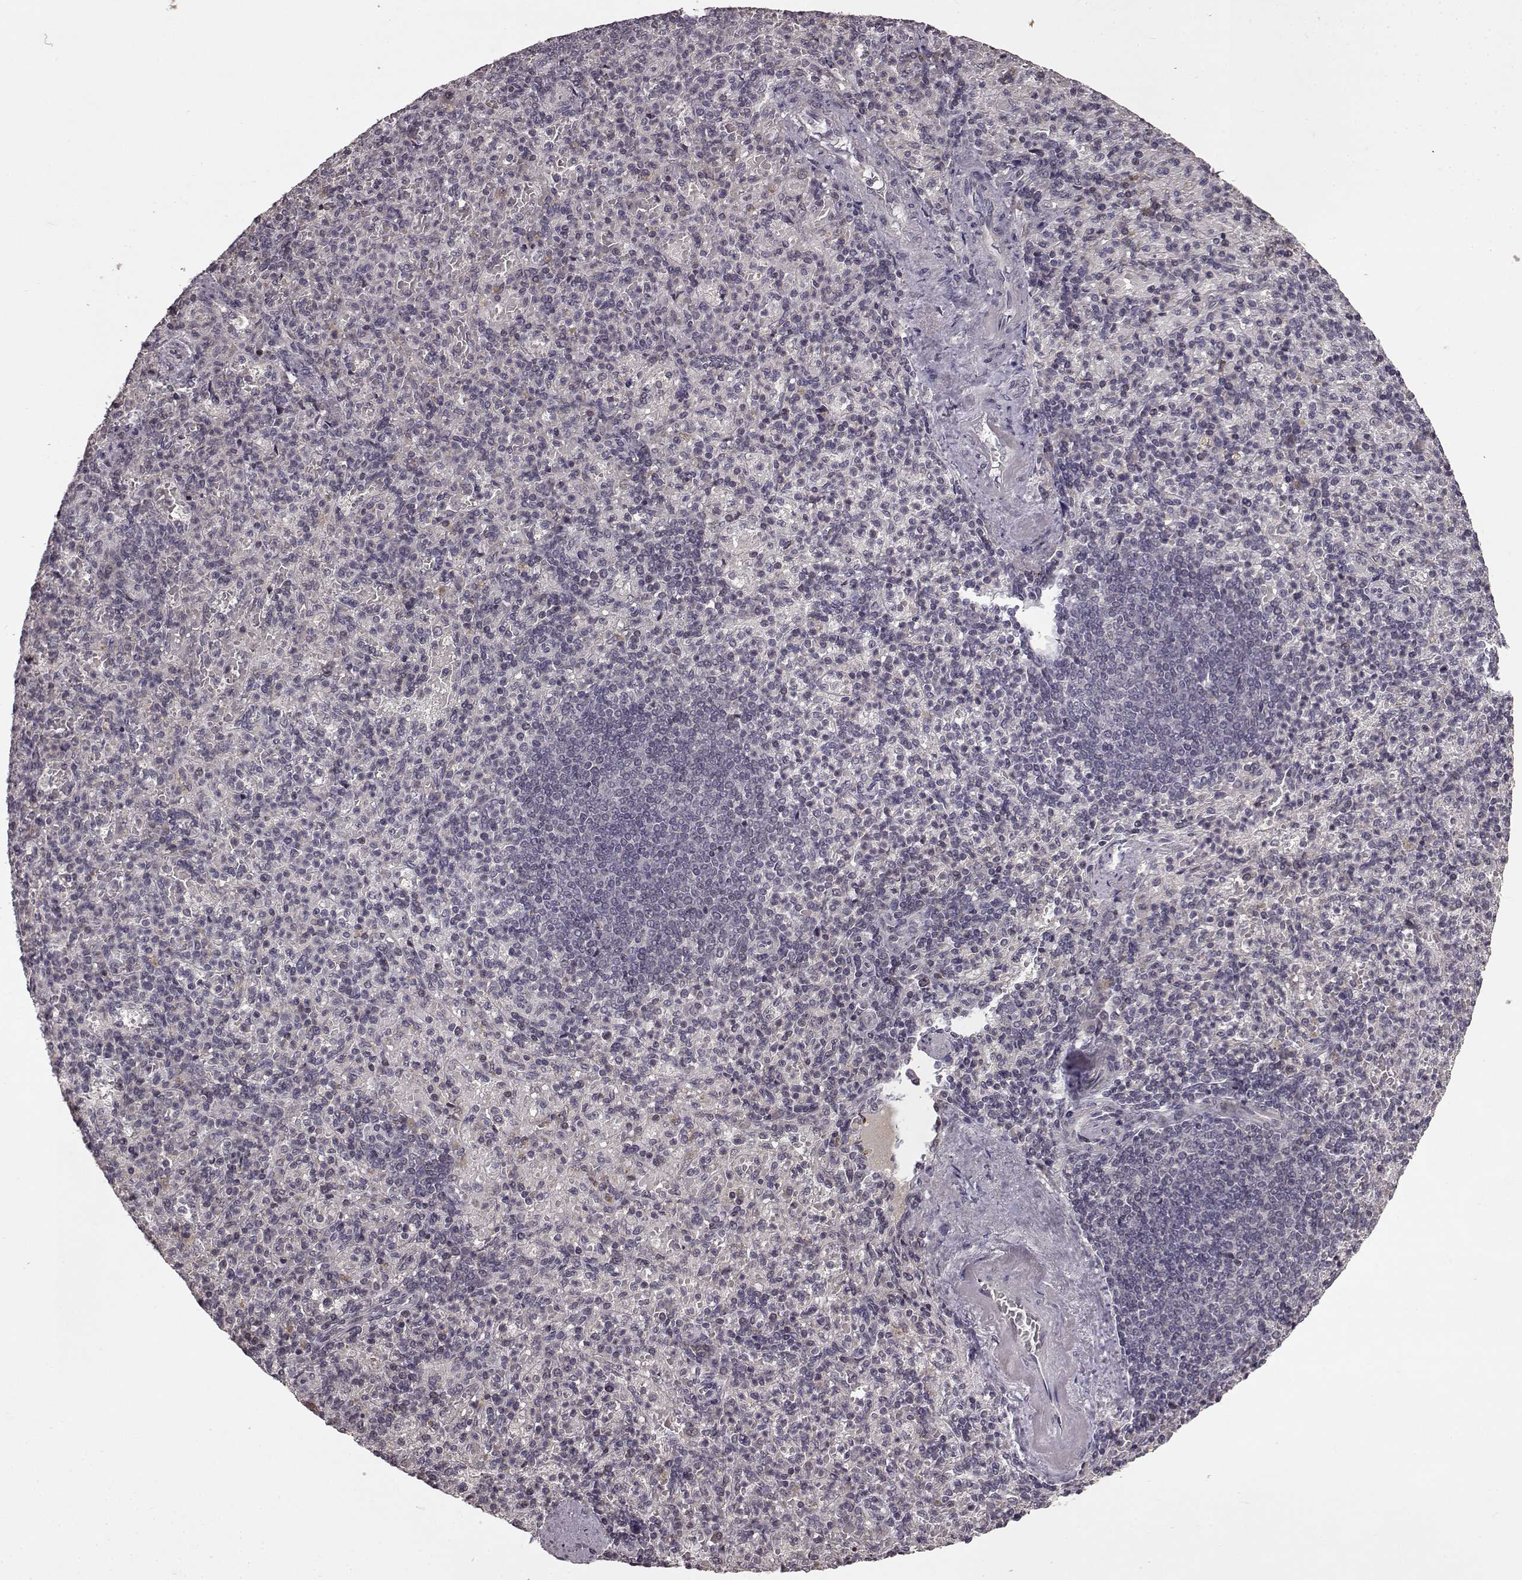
{"staining": {"intensity": "negative", "quantity": "none", "location": "none"}, "tissue": "spleen", "cell_type": "Cells in red pulp", "image_type": "normal", "snomed": [{"axis": "morphology", "description": "Normal tissue, NOS"}, {"axis": "topography", "description": "Spleen"}], "caption": "IHC micrograph of normal spleen: spleen stained with DAB (3,3'-diaminobenzidine) displays no significant protein positivity in cells in red pulp. (Stains: DAB IHC with hematoxylin counter stain, Microscopy: brightfield microscopy at high magnification).", "gene": "NTRK2", "patient": {"sex": "female", "age": 74}}